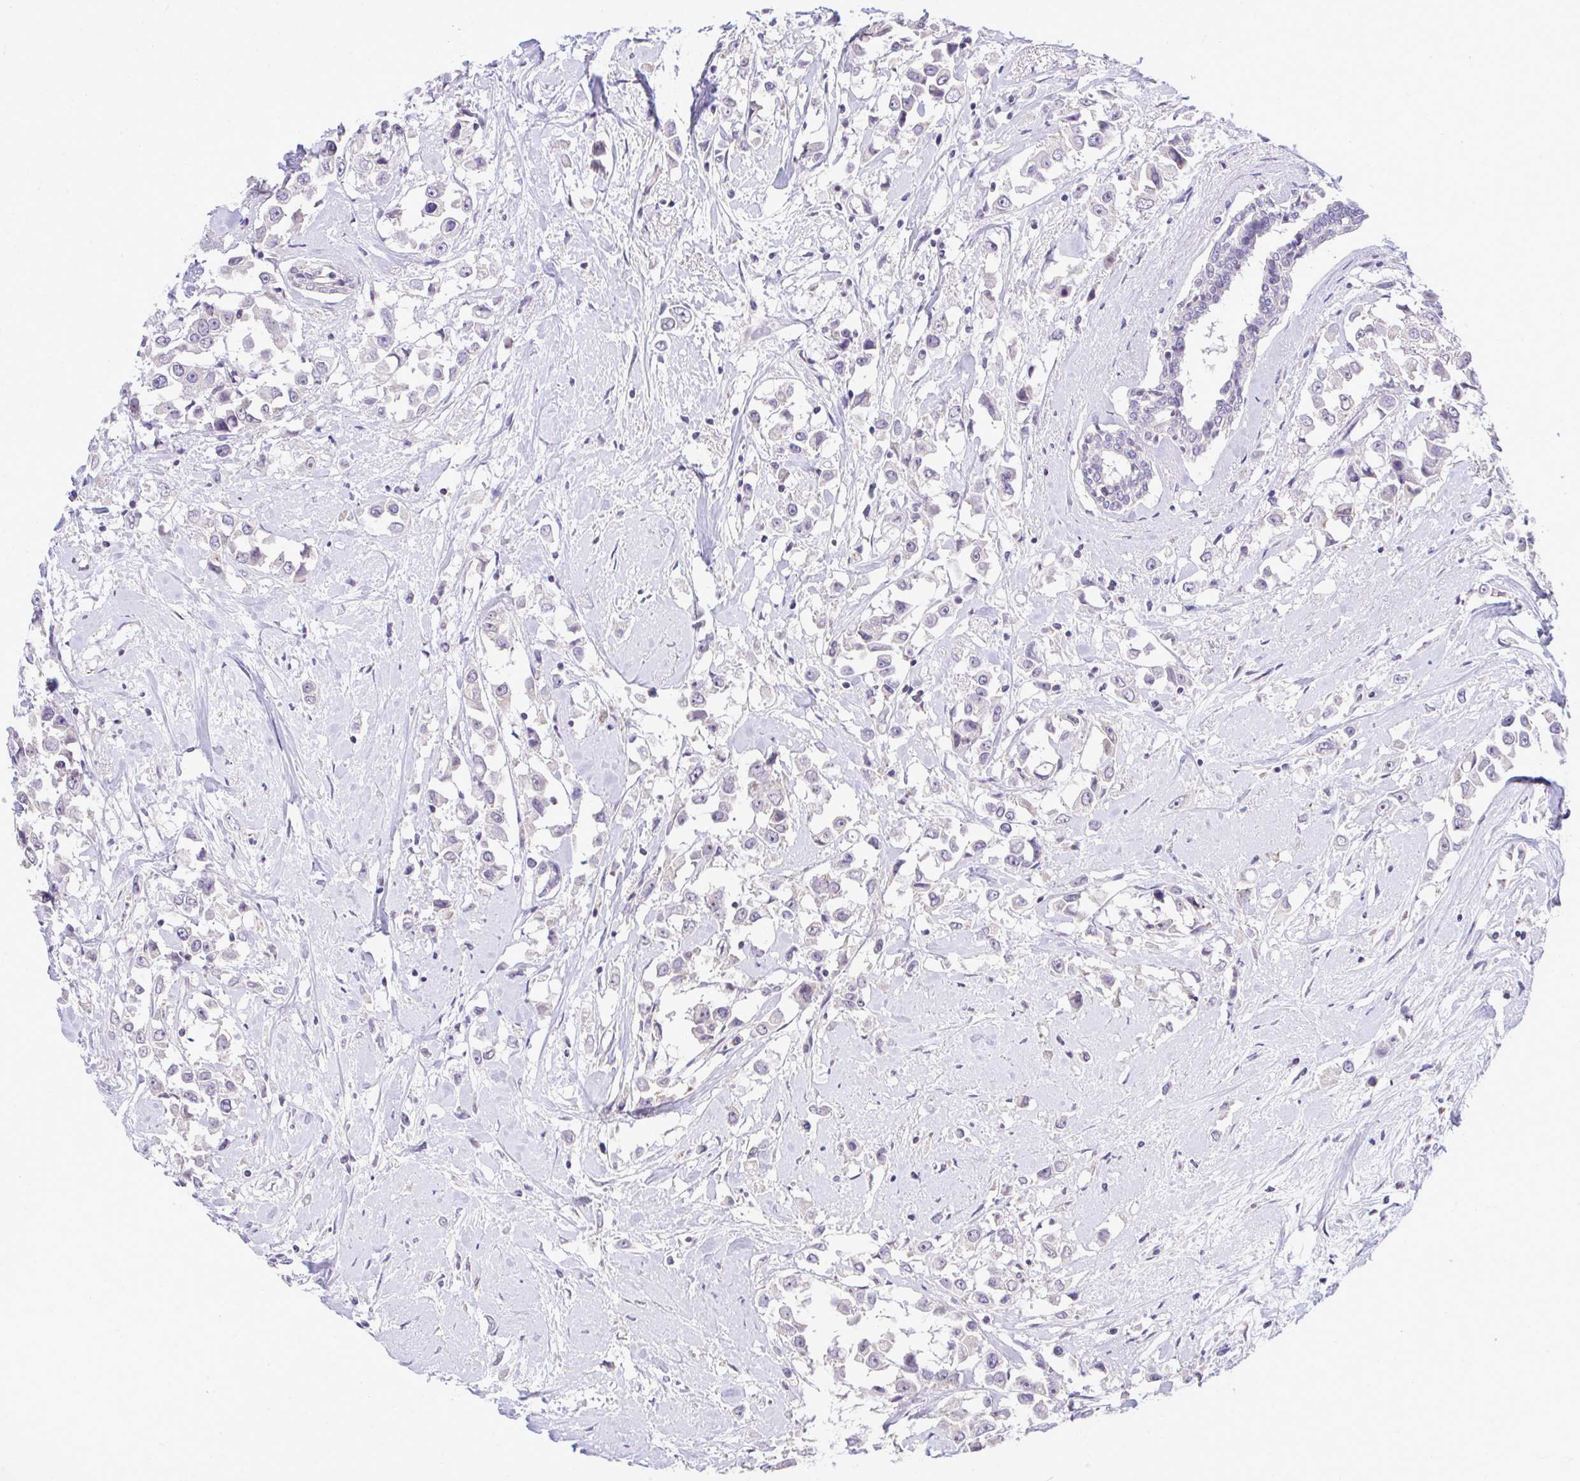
{"staining": {"intensity": "negative", "quantity": "none", "location": "none"}, "tissue": "breast cancer", "cell_type": "Tumor cells", "image_type": "cancer", "snomed": [{"axis": "morphology", "description": "Duct carcinoma"}, {"axis": "topography", "description": "Breast"}], "caption": "IHC image of breast invasive ductal carcinoma stained for a protein (brown), which demonstrates no expression in tumor cells.", "gene": "PIGK", "patient": {"sex": "female", "age": 61}}